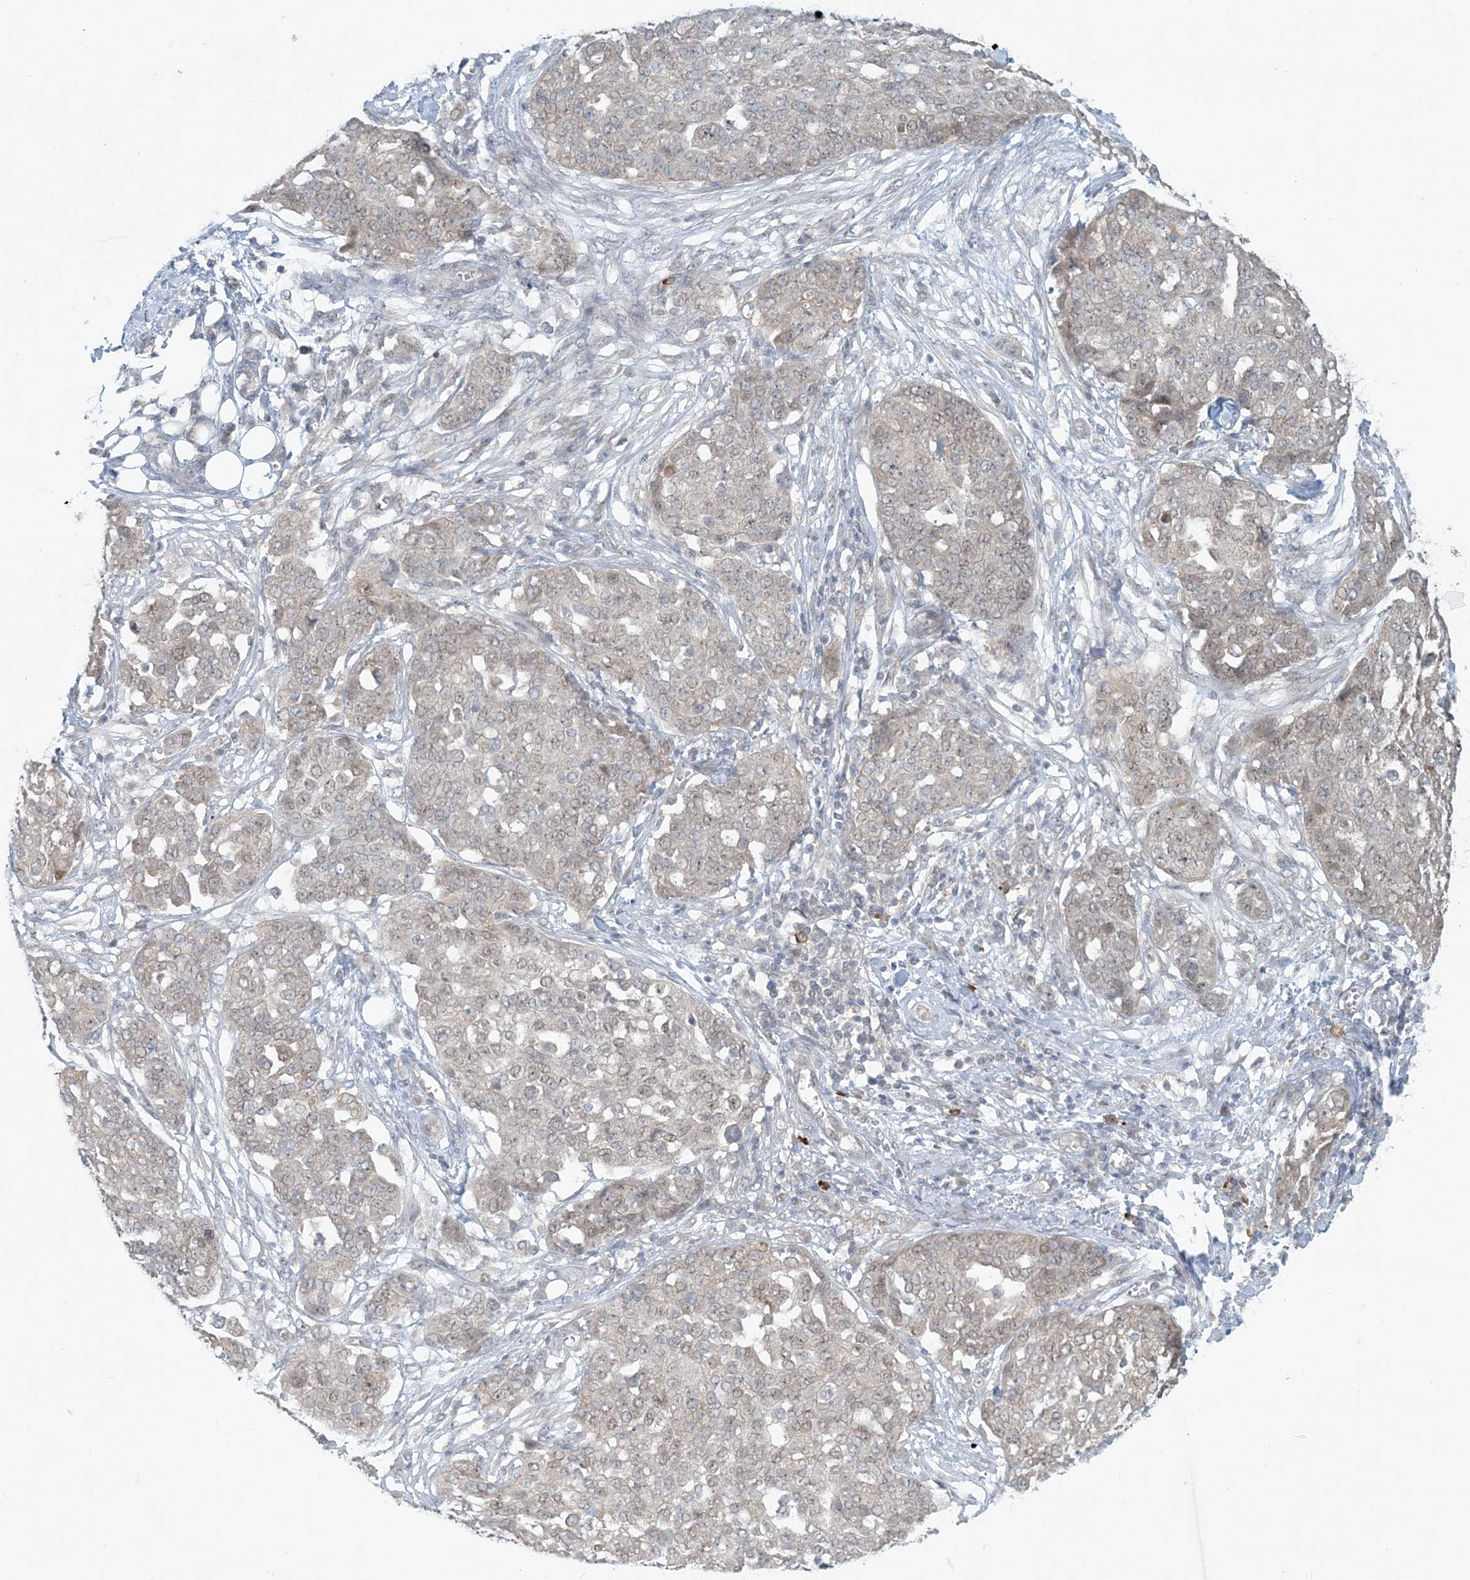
{"staining": {"intensity": "weak", "quantity": "25%-75%", "location": "nuclear"}, "tissue": "ovarian cancer", "cell_type": "Tumor cells", "image_type": "cancer", "snomed": [{"axis": "morphology", "description": "Cystadenocarcinoma, serous, NOS"}, {"axis": "topography", "description": "Soft tissue"}, {"axis": "topography", "description": "Ovary"}], "caption": "Immunohistochemical staining of human ovarian cancer (serous cystadenocarcinoma) demonstrates weak nuclear protein staining in approximately 25%-75% of tumor cells.", "gene": "OBI1", "patient": {"sex": "female", "age": 57}}